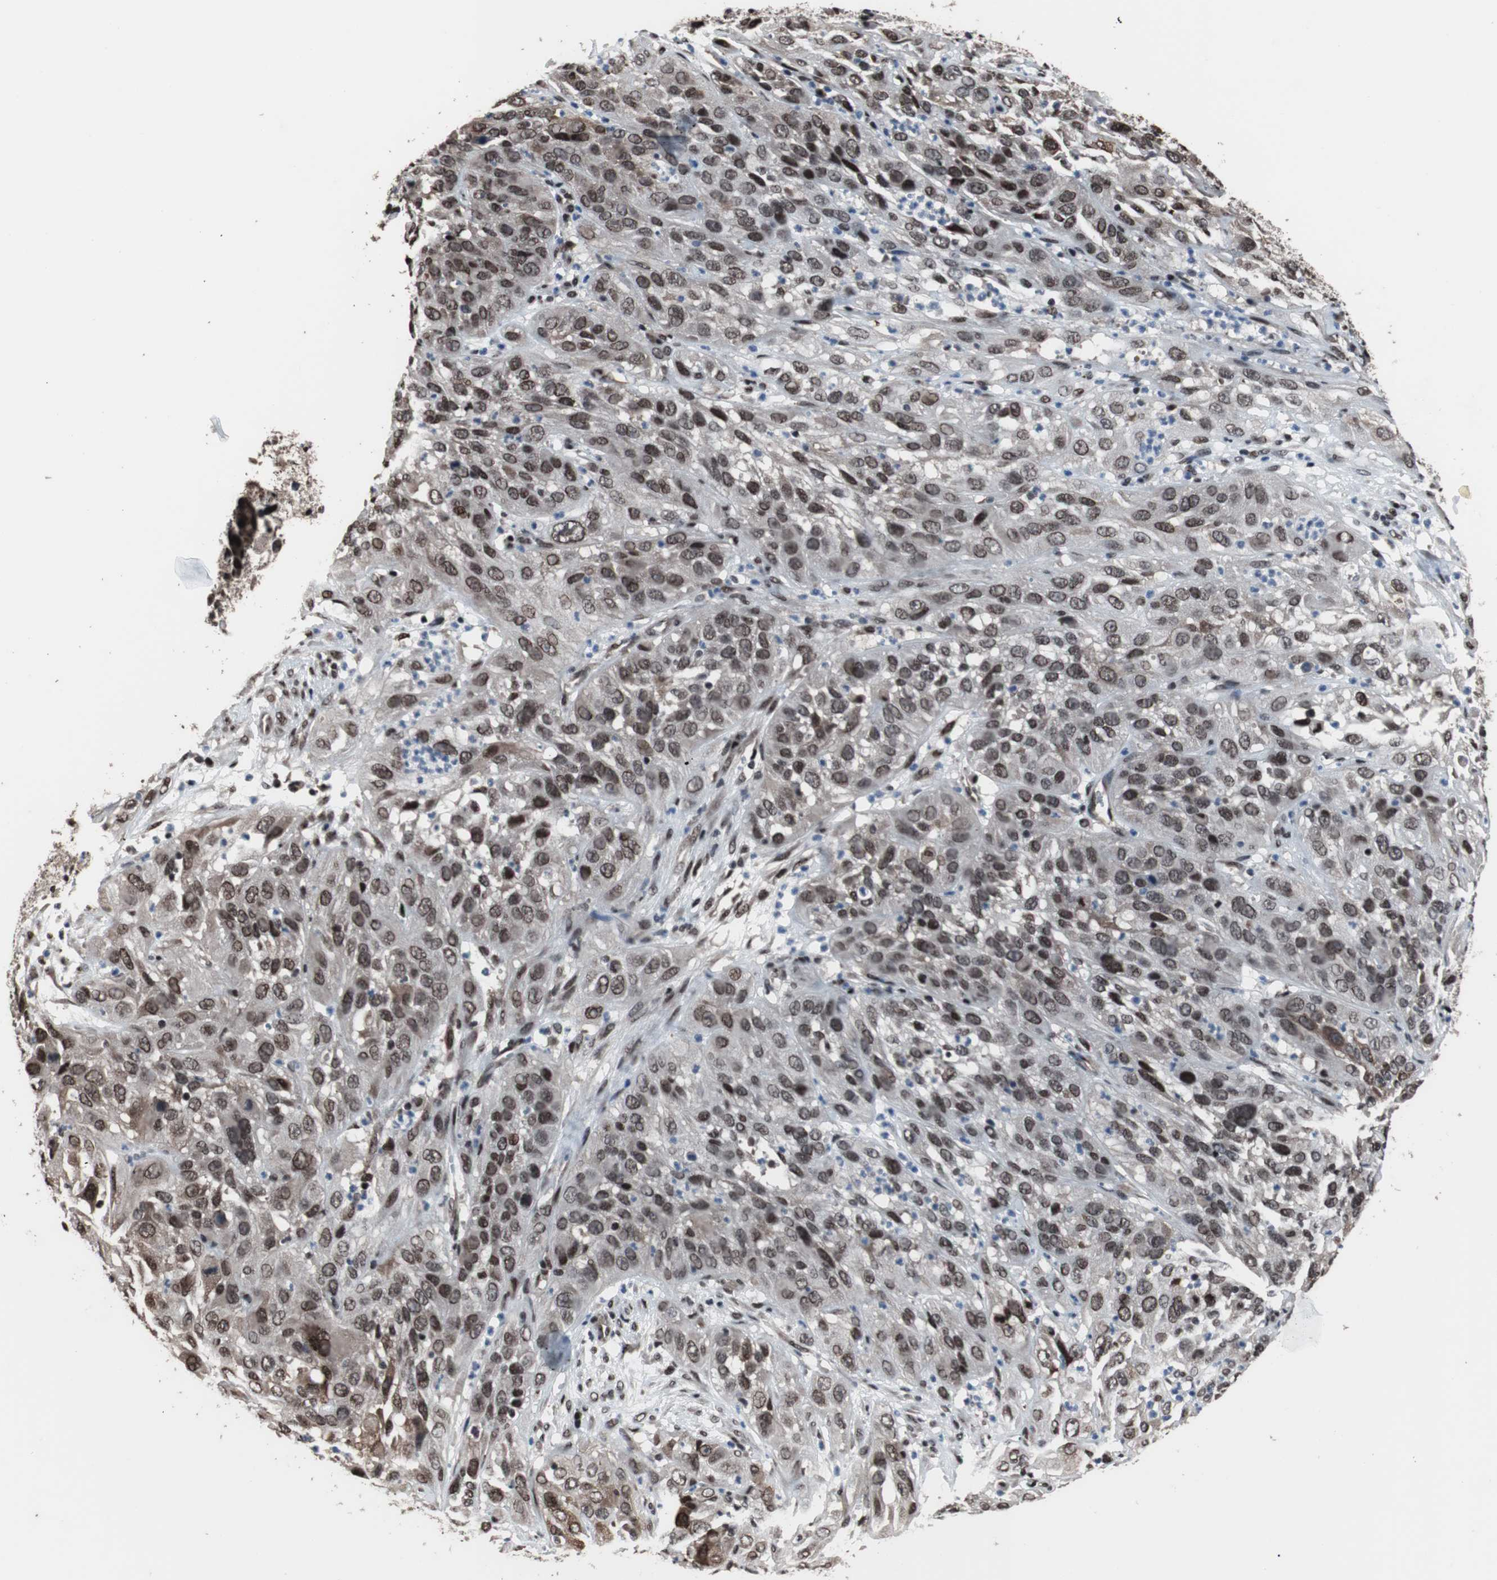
{"staining": {"intensity": "moderate", "quantity": ">75%", "location": "cytoplasmic/membranous,nuclear"}, "tissue": "cervical cancer", "cell_type": "Tumor cells", "image_type": "cancer", "snomed": [{"axis": "morphology", "description": "Squamous cell carcinoma, NOS"}, {"axis": "topography", "description": "Cervix"}], "caption": "A micrograph of cervical cancer (squamous cell carcinoma) stained for a protein exhibits moderate cytoplasmic/membranous and nuclear brown staining in tumor cells.", "gene": "POGZ", "patient": {"sex": "female", "age": 32}}